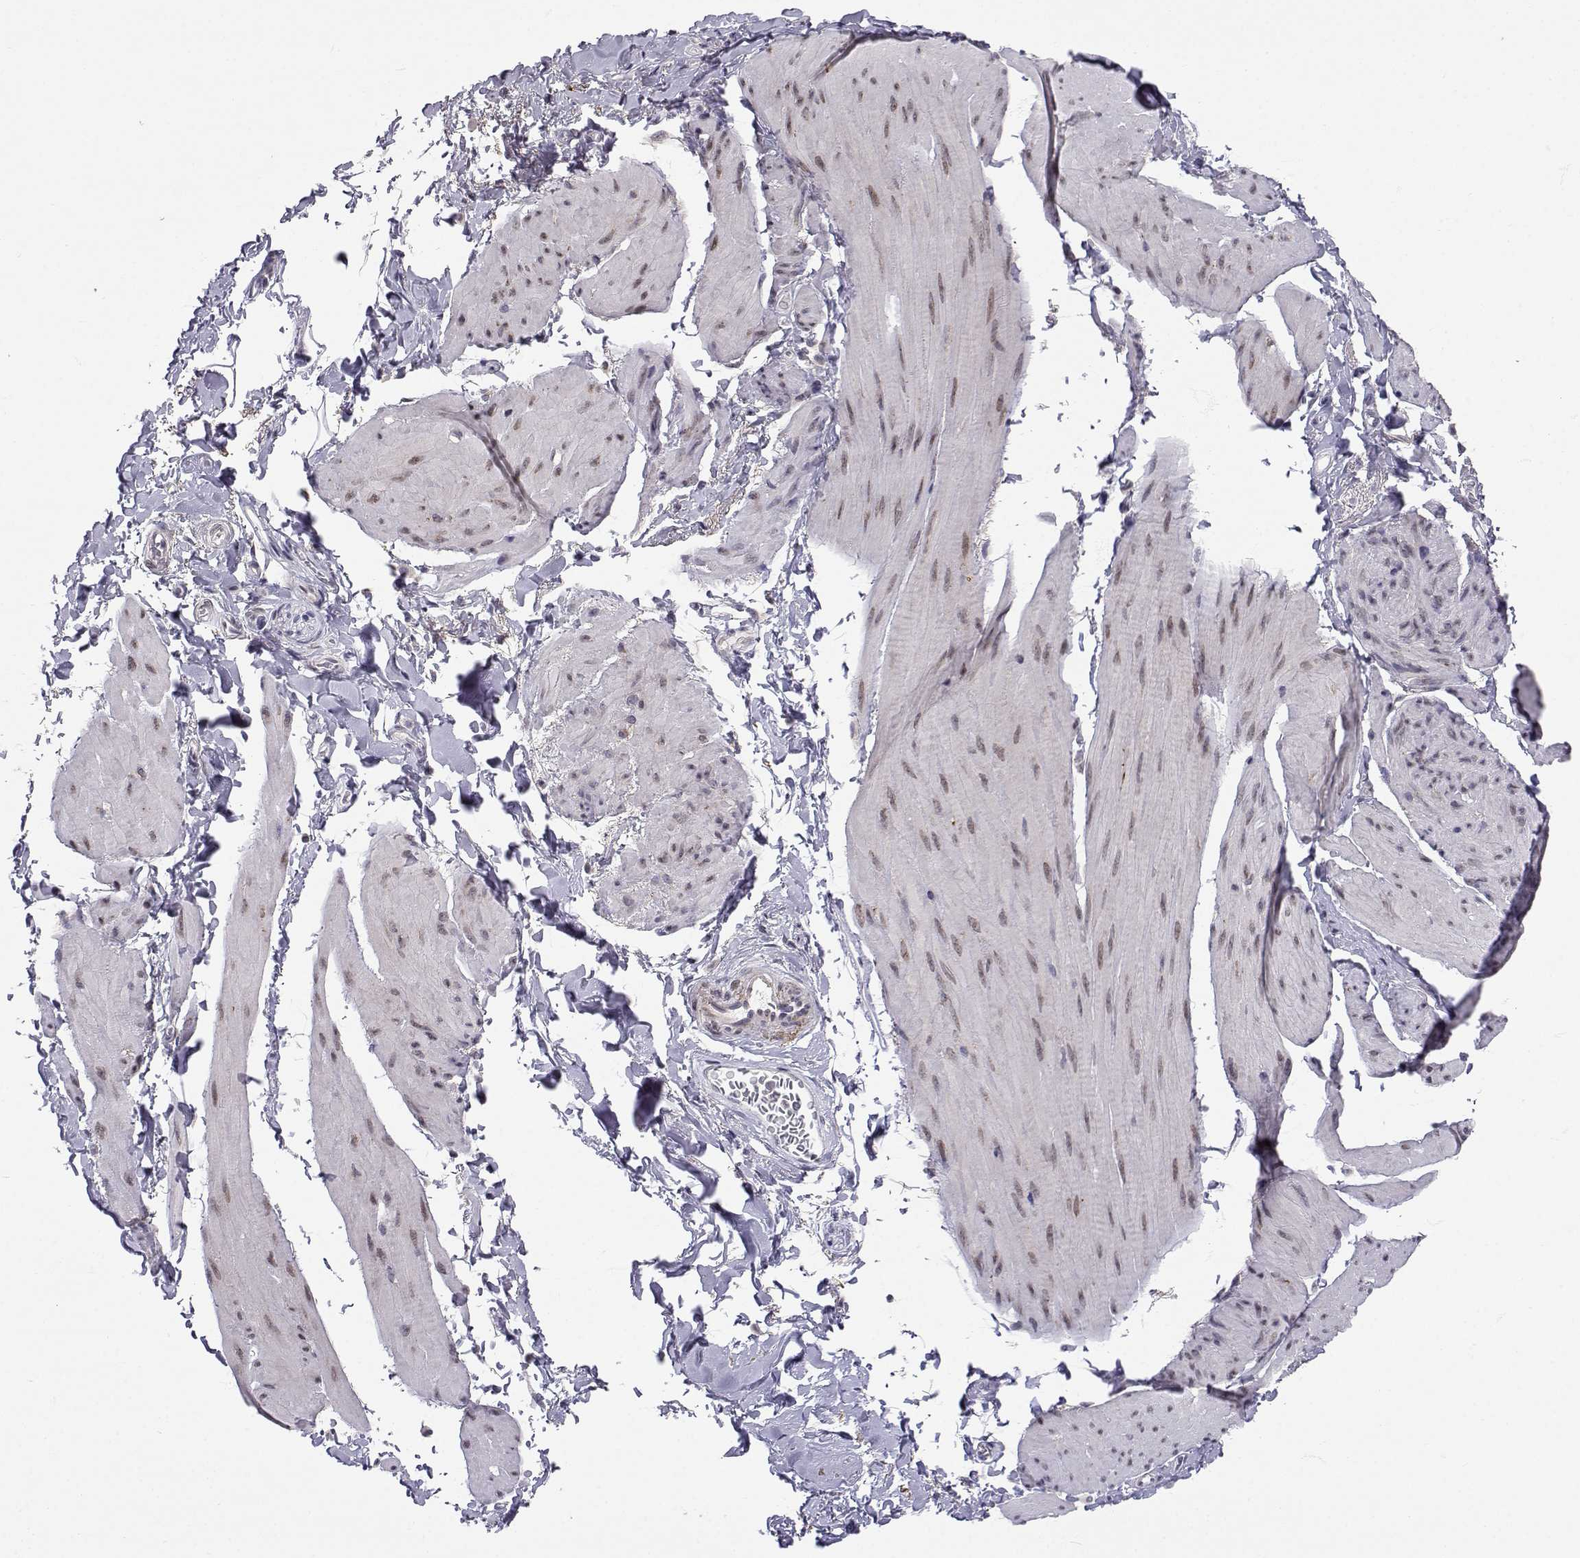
{"staining": {"intensity": "weak", "quantity": "<25%", "location": "nuclear"}, "tissue": "smooth muscle", "cell_type": "Smooth muscle cells", "image_type": "normal", "snomed": [{"axis": "morphology", "description": "Normal tissue, NOS"}, {"axis": "topography", "description": "Adipose tissue"}, {"axis": "topography", "description": "Smooth muscle"}, {"axis": "topography", "description": "Peripheral nerve tissue"}], "caption": "A histopathology image of smooth muscle stained for a protein displays no brown staining in smooth muscle cells. (DAB (3,3'-diaminobenzidine) immunohistochemistry (IHC) visualized using brightfield microscopy, high magnification).", "gene": "SLC6A3", "patient": {"sex": "male", "age": 83}}